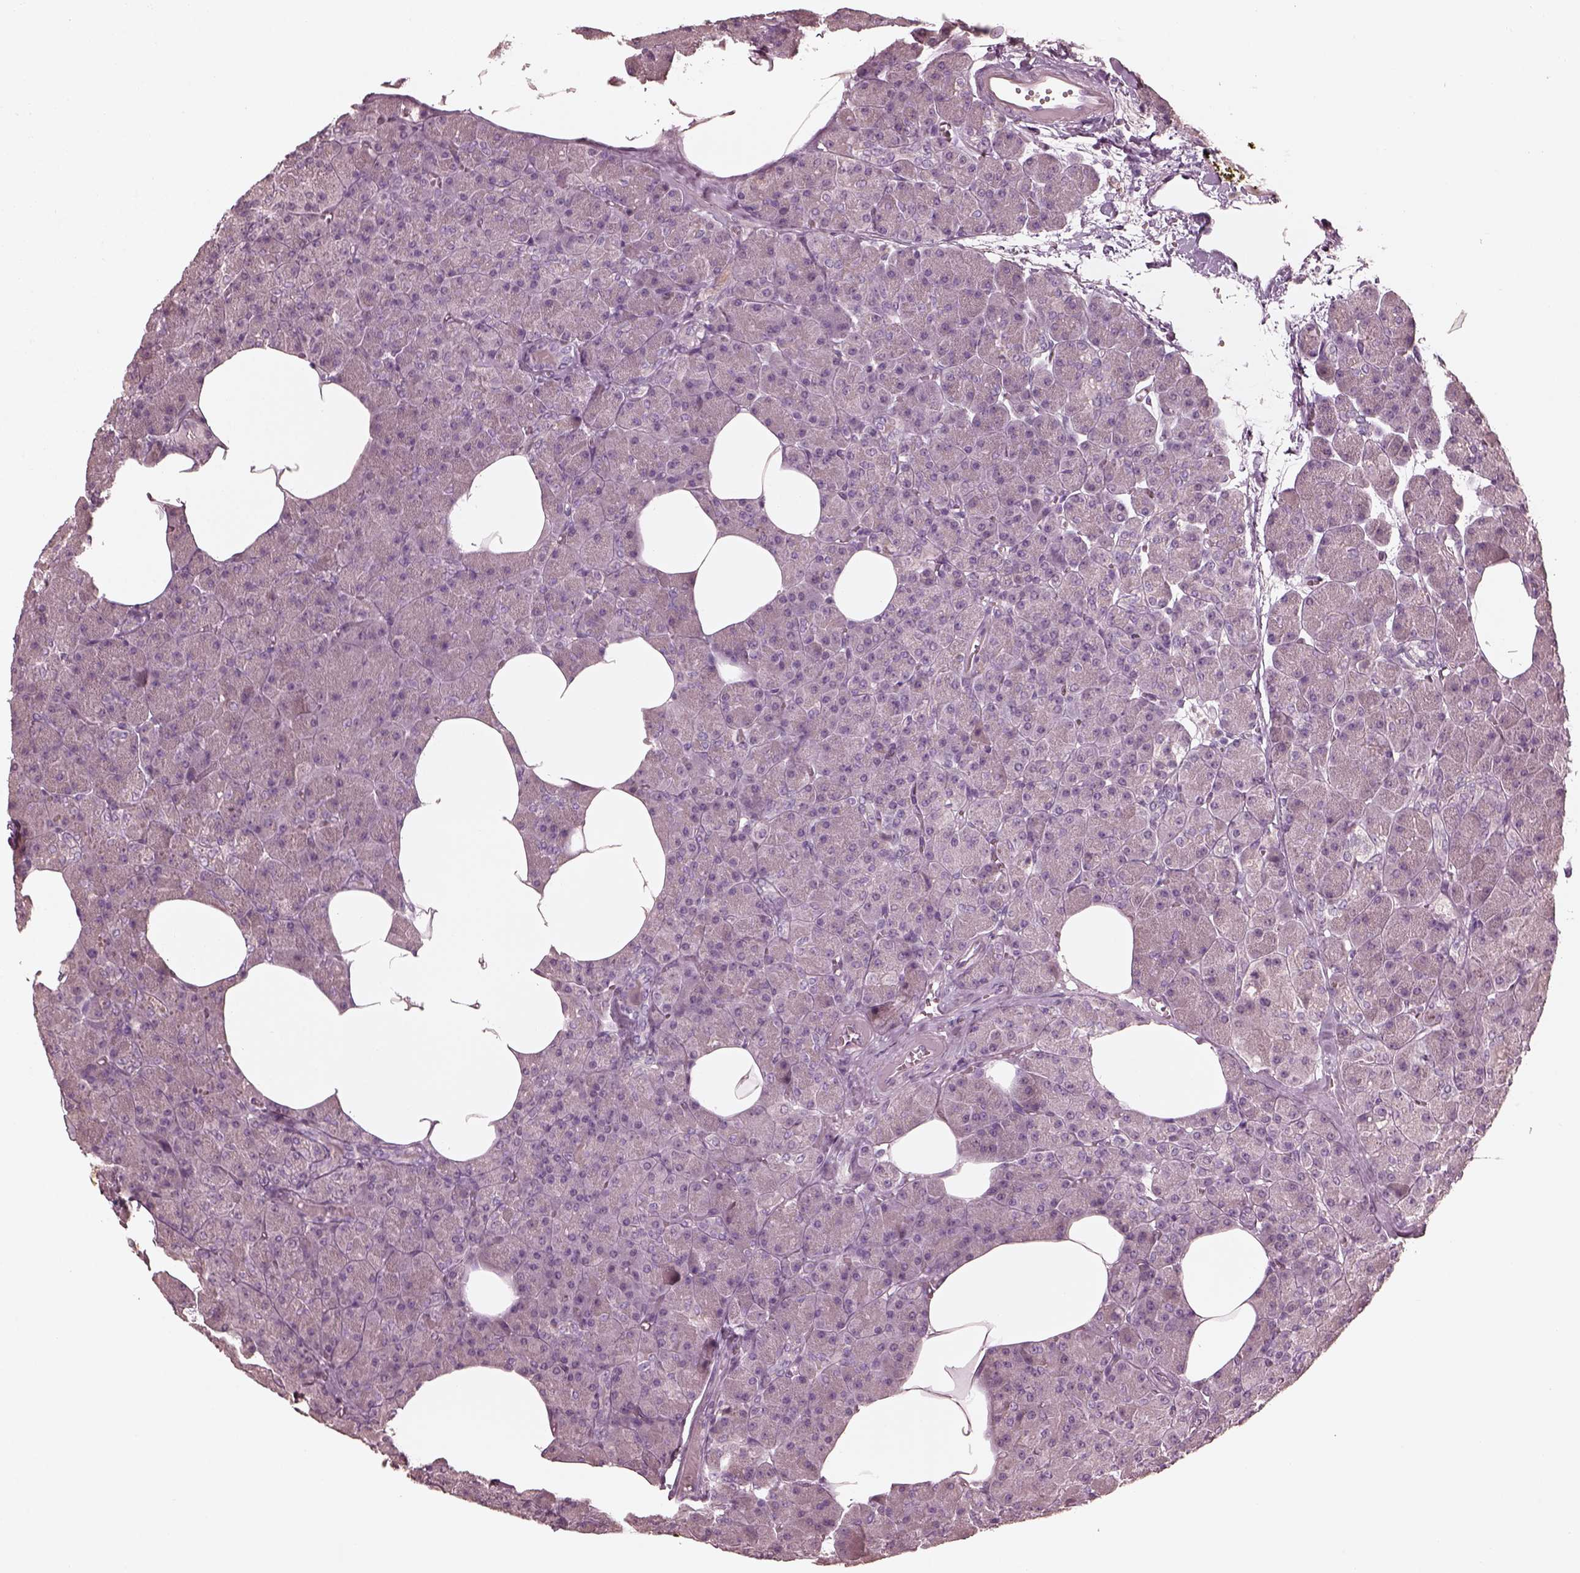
{"staining": {"intensity": "negative", "quantity": "none", "location": "none"}, "tissue": "pancreas", "cell_type": "Exocrine glandular cells", "image_type": "normal", "snomed": [{"axis": "morphology", "description": "Normal tissue, NOS"}, {"axis": "topography", "description": "Pancreas"}], "caption": "Human pancreas stained for a protein using IHC shows no expression in exocrine glandular cells.", "gene": "VWA5B1", "patient": {"sex": "female", "age": 45}}